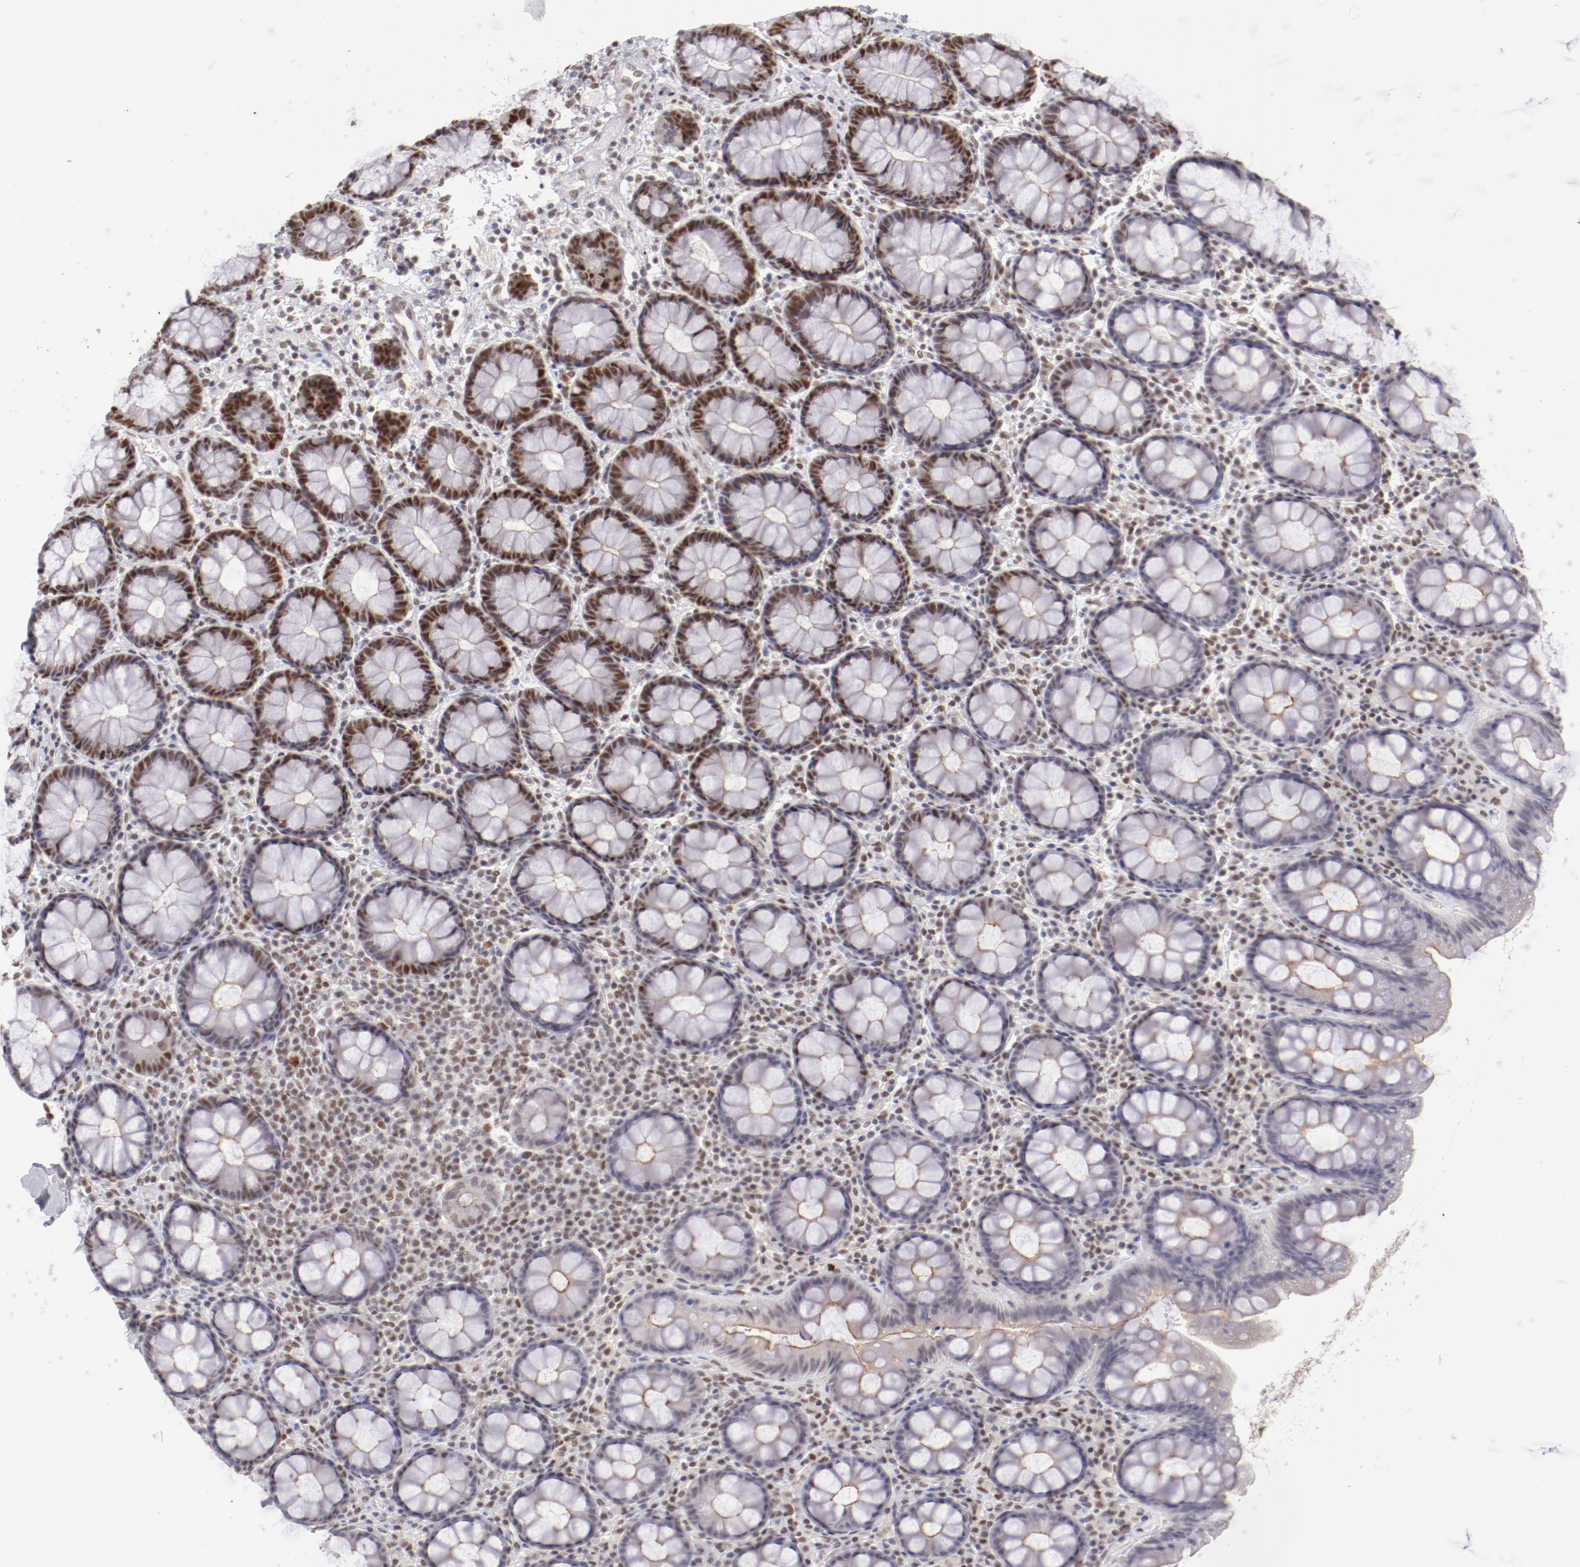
{"staining": {"intensity": "strong", "quantity": "25%-75%", "location": "nuclear"}, "tissue": "rectum", "cell_type": "Glandular cells", "image_type": "normal", "snomed": [{"axis": "morphology", "description": "Normal tissue, NOS"}, {"axis": "topography", "description": "Rectum"}], "caption": "A brown stain highlights strong nuclear staining of a protein in glandular cells of unremarkable rectum.", "gene": "TFAP4", "patient": {"sex": "male", "age": 92}}